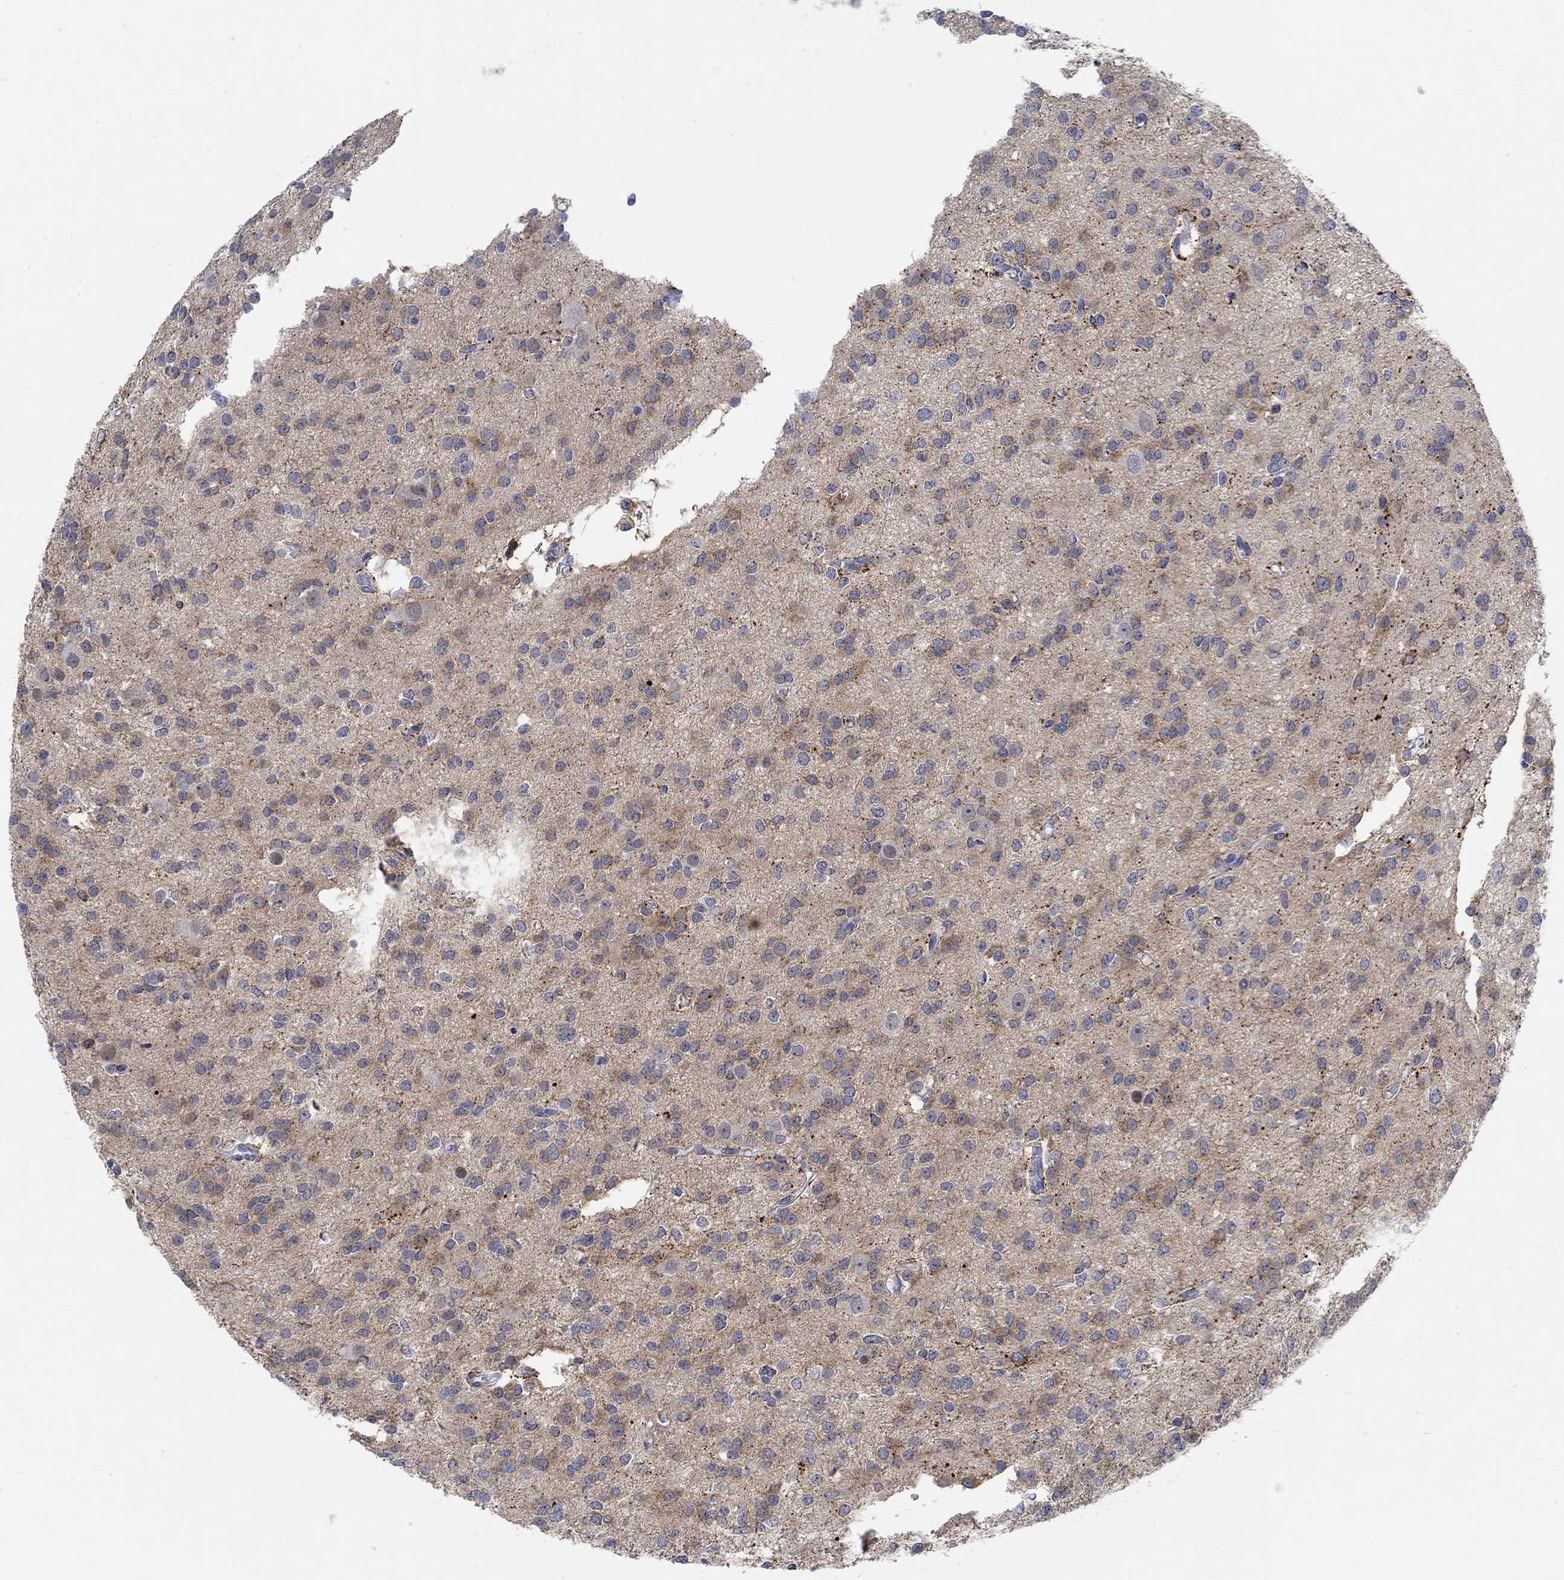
{"staining": {"intensity": "weak", "quantity": "25%-75%", "location": "cytoplasmic/membranous"}, "tissue": "glioma", "cell_type": "Tumor cells", "image_type": "cancer", "snomed": [{"axis": "morphology", "description": "Glioma, malignant, Low grade"}, {"axis": "topography", "description": "Brain"}], "caption": "Human glioma stained for a protein (brown) displays weak cytoplasmic/membranous positive positivity in approximately 25%-75% of tumor cells.", "gene": "PMFBP1", "patient": {"sex": "male", "age": 27}}